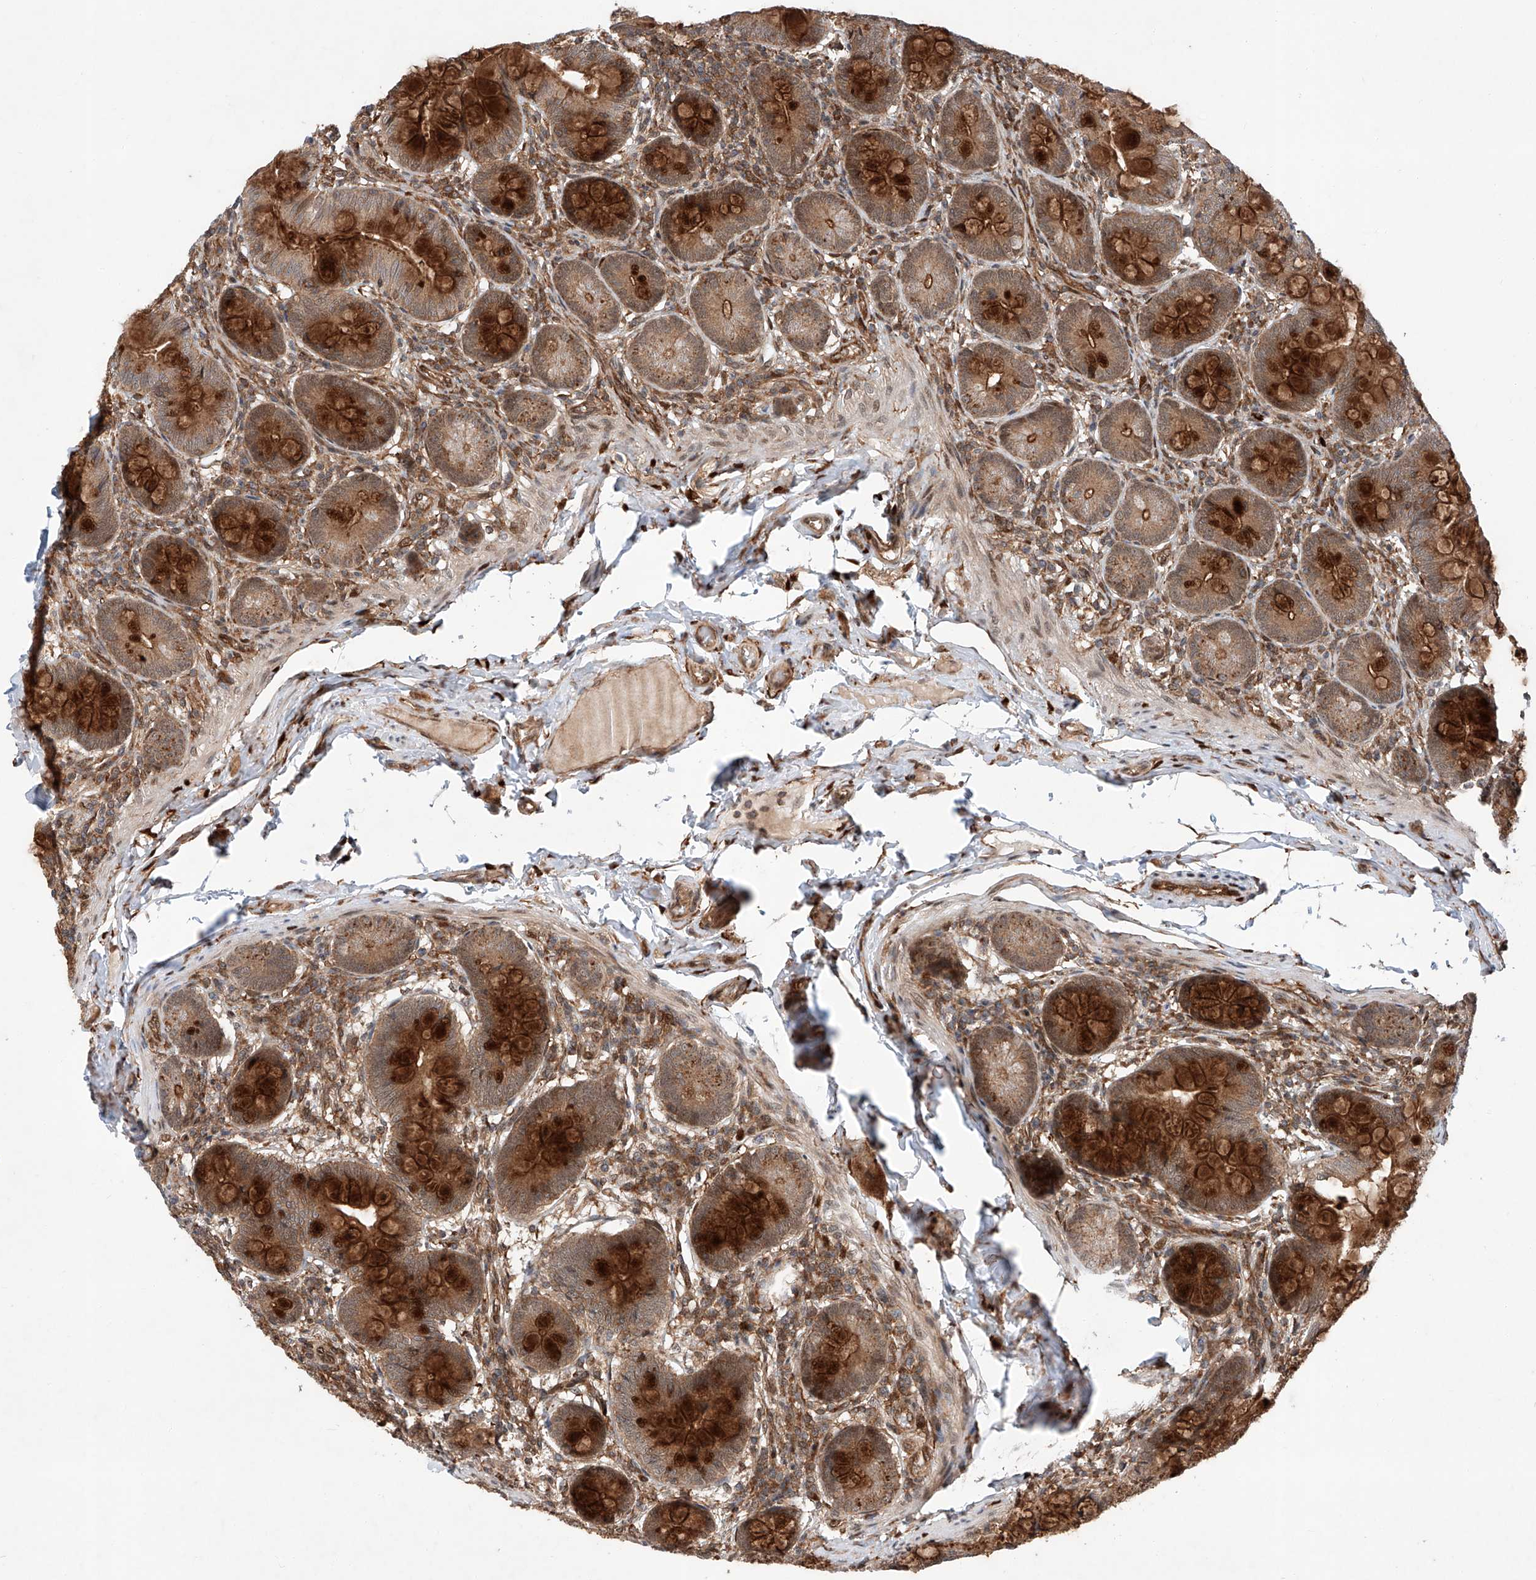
{"staining": {"intensity": "strong", "quantity": ">75%", "location": "cytoplasmic/membranous"}, "tissue": "small intestine", "cell_type": "Glandular cells", "image_type": "normal", "snomed": [{"axis": "morphology", "description": "Normal tissue, NOS"}, {"axis": "topography", "description": "Small intestine"}], "caption": "This image exhibits immunohistochemistry staining of benign small intestine, with high strong cytoplasmic/membranous staining in approximately >75% of glandular cells.", "gene": "ZFP28", "patient": {"sex": "male", "age": 7}}